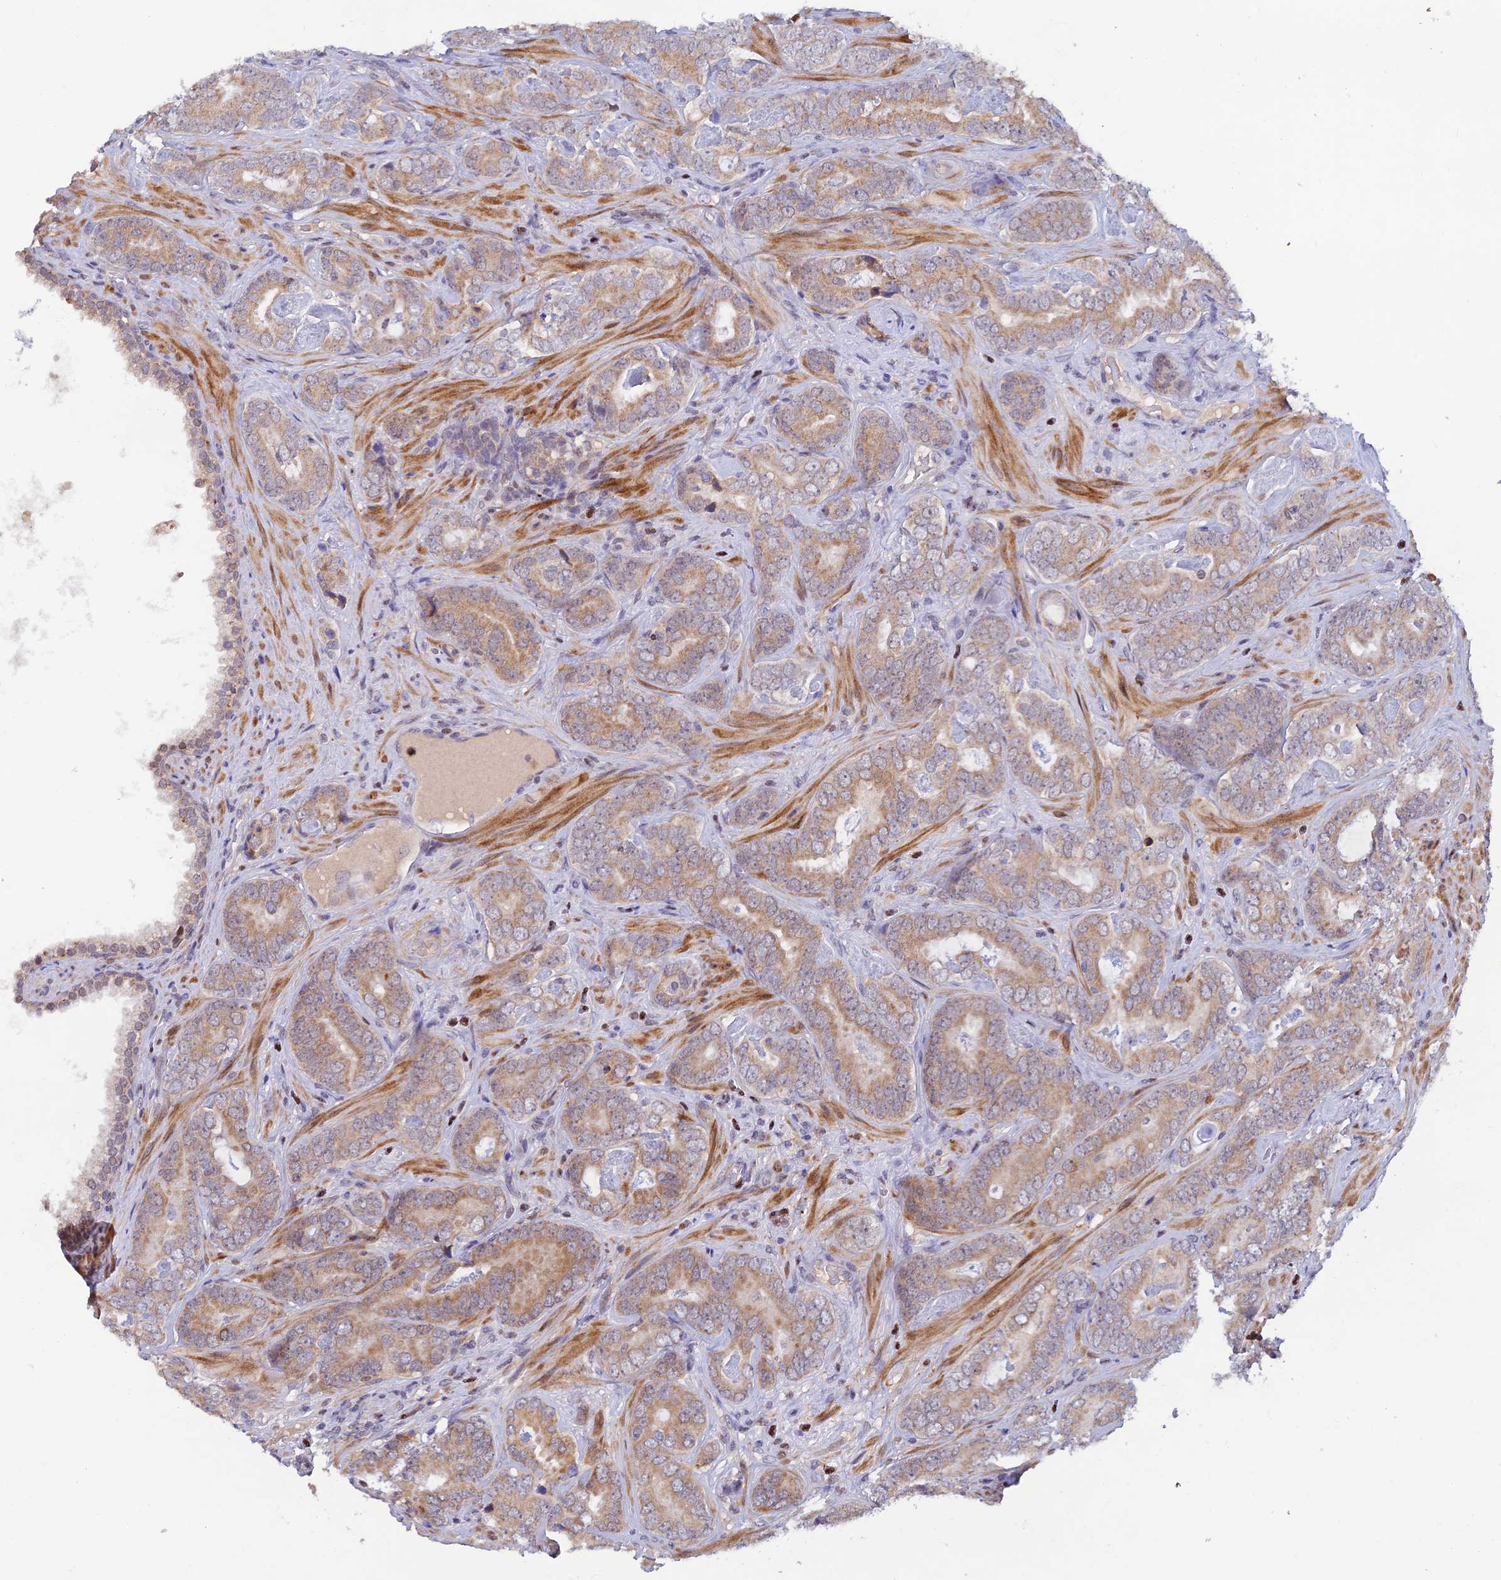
{"staining": {"intensity": "moderate", "quantity": "25%-75%", "location": "cytoplasmic/membranous"}, "tissue": "prostate cancer", "cell_type": "Tumor cells", "image_type": "cancer", "snomed": [{"axis": "morphology", "description": "Adenocarcinoma, High grade"}, {"axis": "topography", "description": "Prostate"}], "caption": "A micrograph of prostate cancer (adenocarcinoma (high-grade)) stained for a protein demonstrates moderate cytoplasmic/membranous brown staining in tumor cells.", "gene": "FASTKD5", "patient": {"sex": "male", "age": 71}}